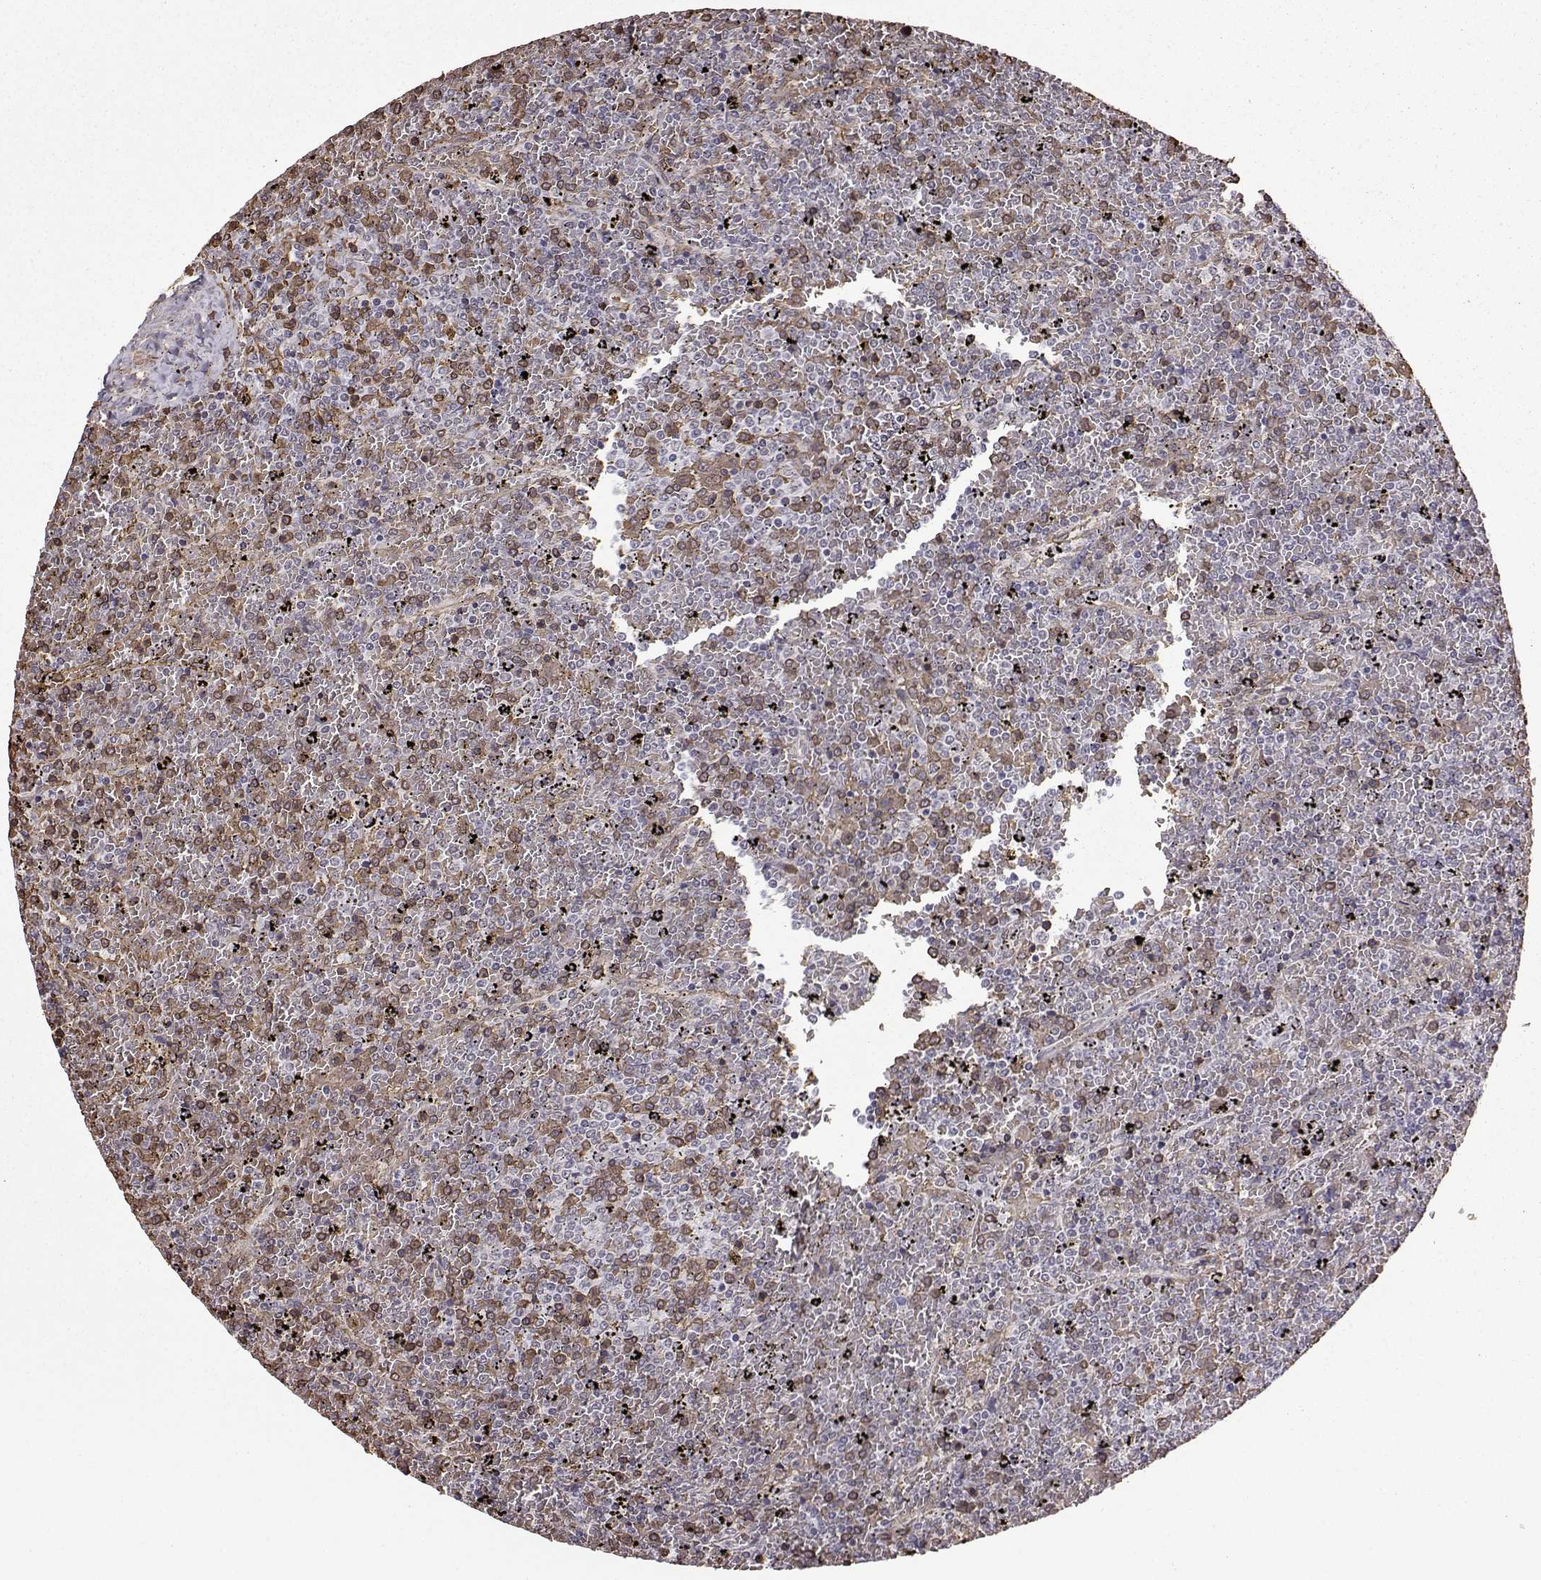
{"staining": {"intensity": "weak", "quantity": ">75%", "location": "nuclear"}, "tissue": "lymphoma", "cell_type": "Tumor cells", "image_type": "cancer", "snomed": [{"axis": "morphology", "description": "Malignant lymphoma, non-Hodgkin's type, Low grade"}, {"axis": "topography", "description": "Spleen"}], "caption": "Human lymphoma stained with a brown dye shows weak nuclear positive expression in approximately >75% of tumor cells.", "gene": "CCNK", "patient": {"sex": "female", "age": 77}}